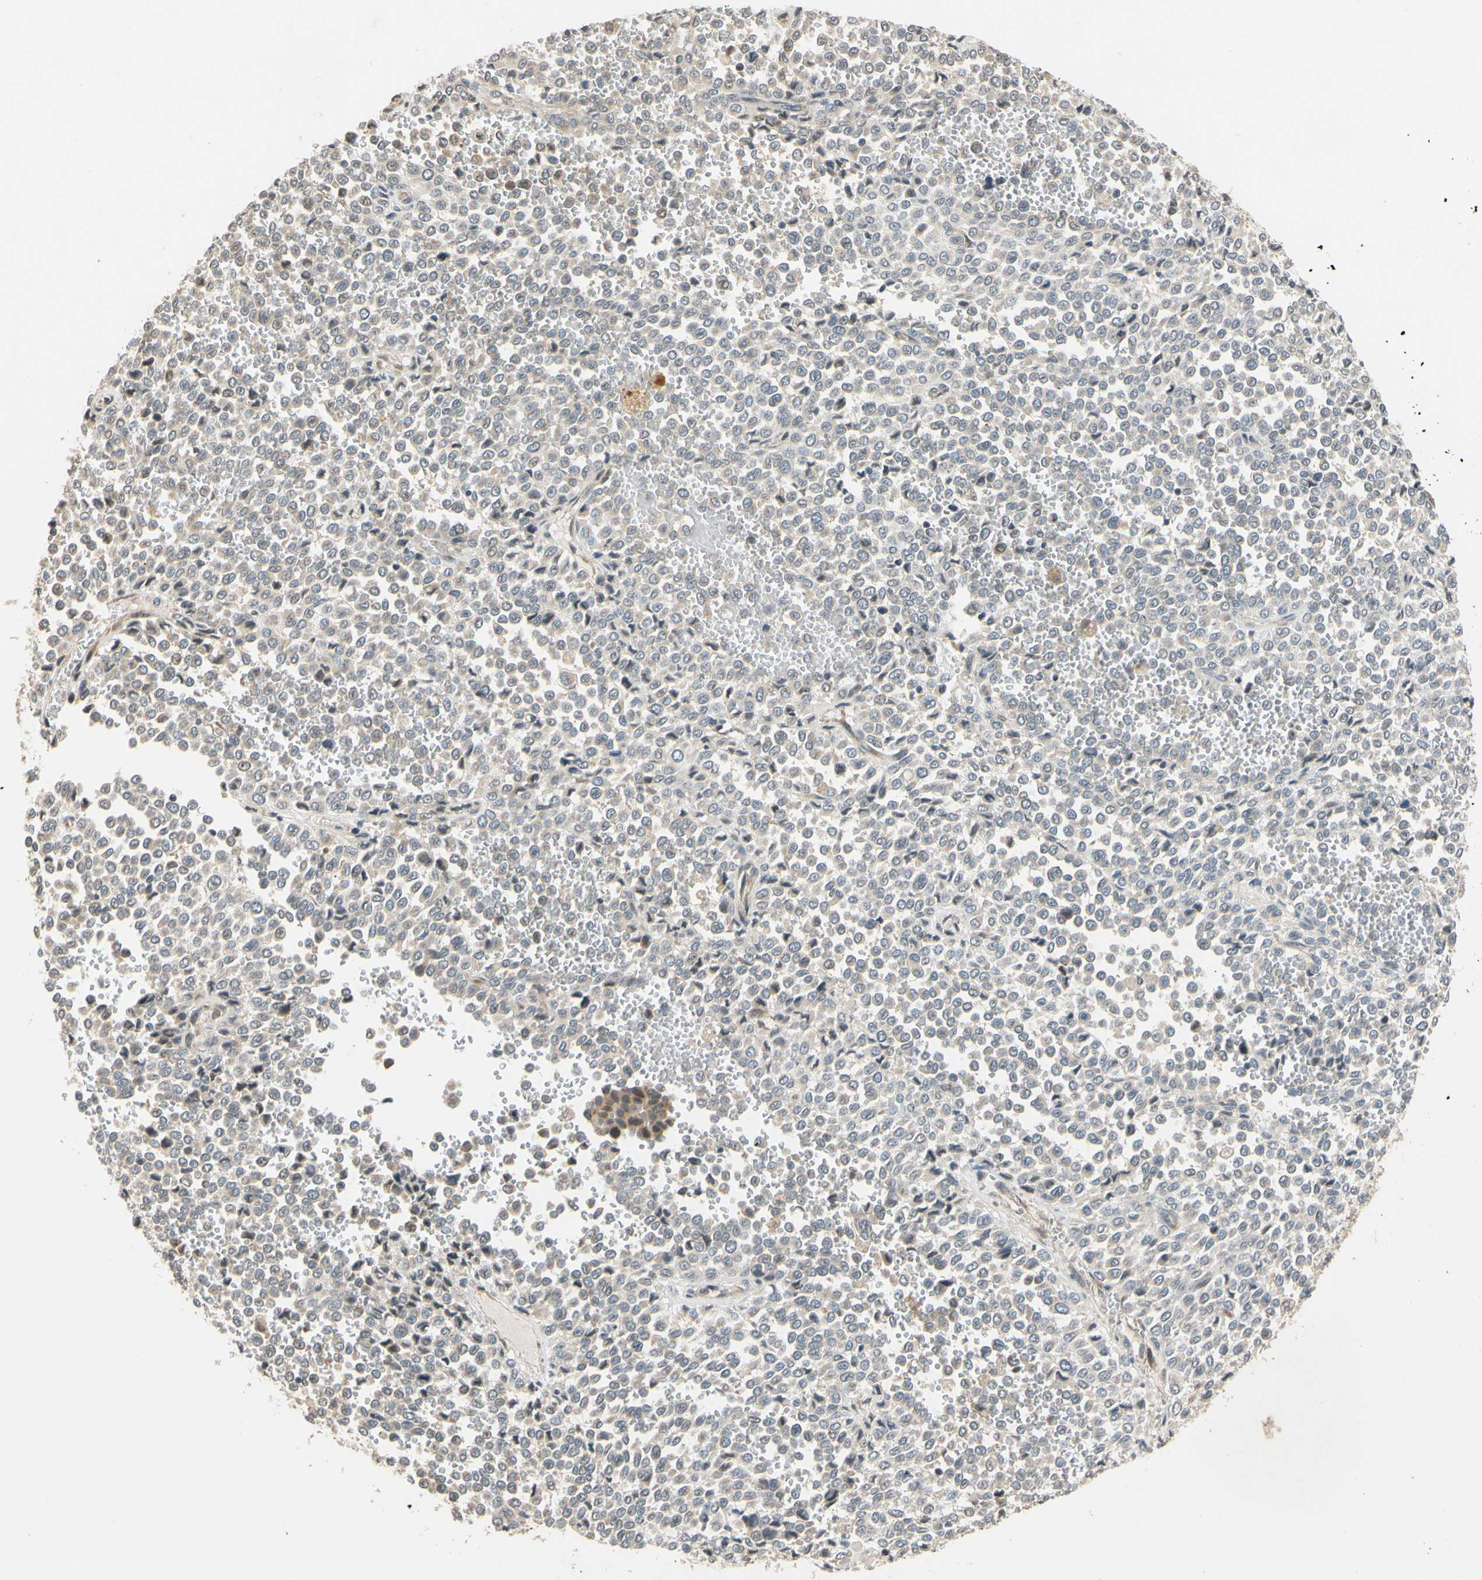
{"staining": {"intensity": "weak", "quantity": ">75%", "location": "cytoplasmic/membranous"}, "tissue": "melanoma", "cell_type": "Tumor cells", "image_type": "cancer", "snomed": [{"axis": "morphology", "description": "Malignant melanoma, Metastatic site"}, {"axis": "topography", "description": "Pancreas"}], "caption": "Tumor cells show low levels of weak cytoplasmic/membranous expression in about >75% of cells in human malignant melanoma (metastatic site).", "gene": "ATP2C1", "patient": {"sex": "female", "age": 30}}